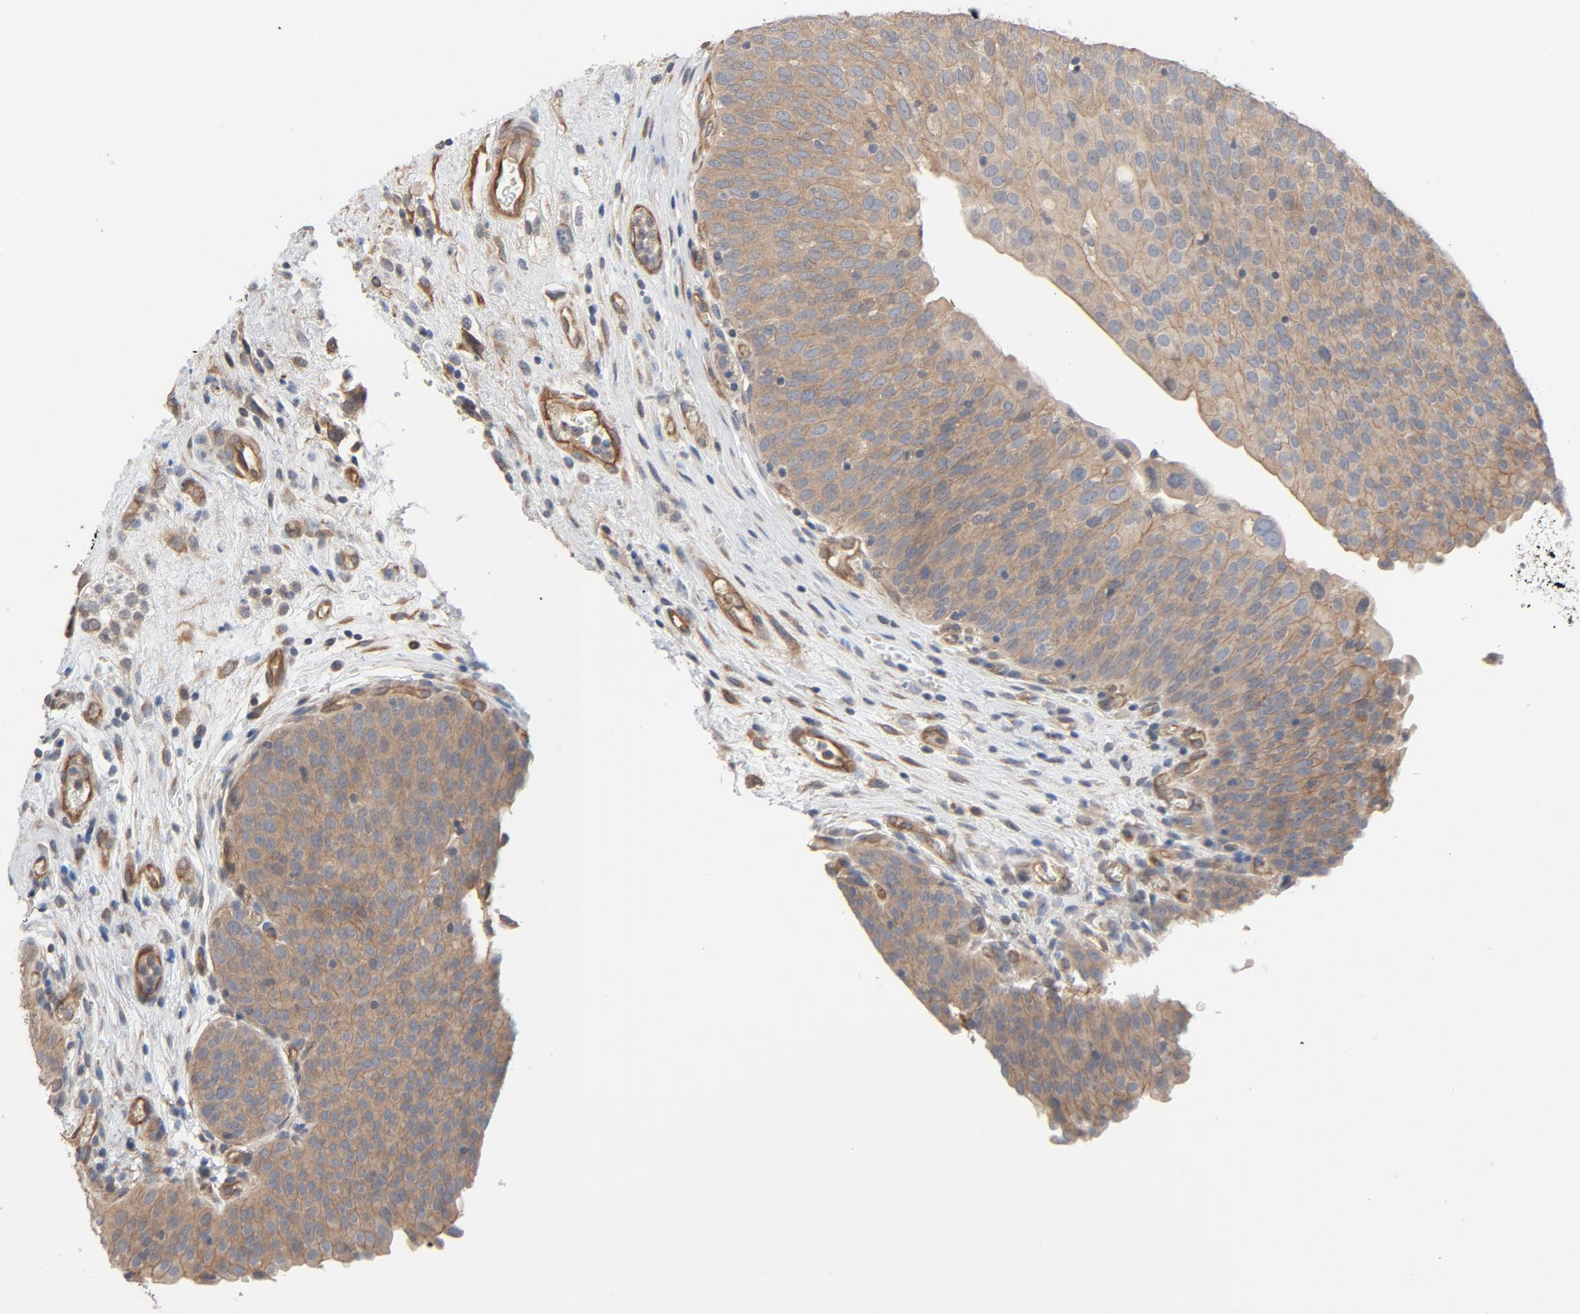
{"staining": {"intensity": "moderate", "quantity": ">75%", "location": "cytoplasmic/membranous"}, "tissue": "urinary bladder", "cell_type": "Urothelial cells", "image_type": "normal", "snomed": [{"axis": "morphology", "description": "Normal tissue, NOS"}, {"axis": "morphology", "description": "Dysplasia, NOS"}, {"axis": "topography", "description": "Urinary bladder"}], "caption": "Urinary bladder stained with a brown dye demonstrates moderate cytoplasmic/membranous positive staining in about >75% of urothelial cells.", "gene": "TRIOBP", "patient": {"sex": "male", "age": 35}}